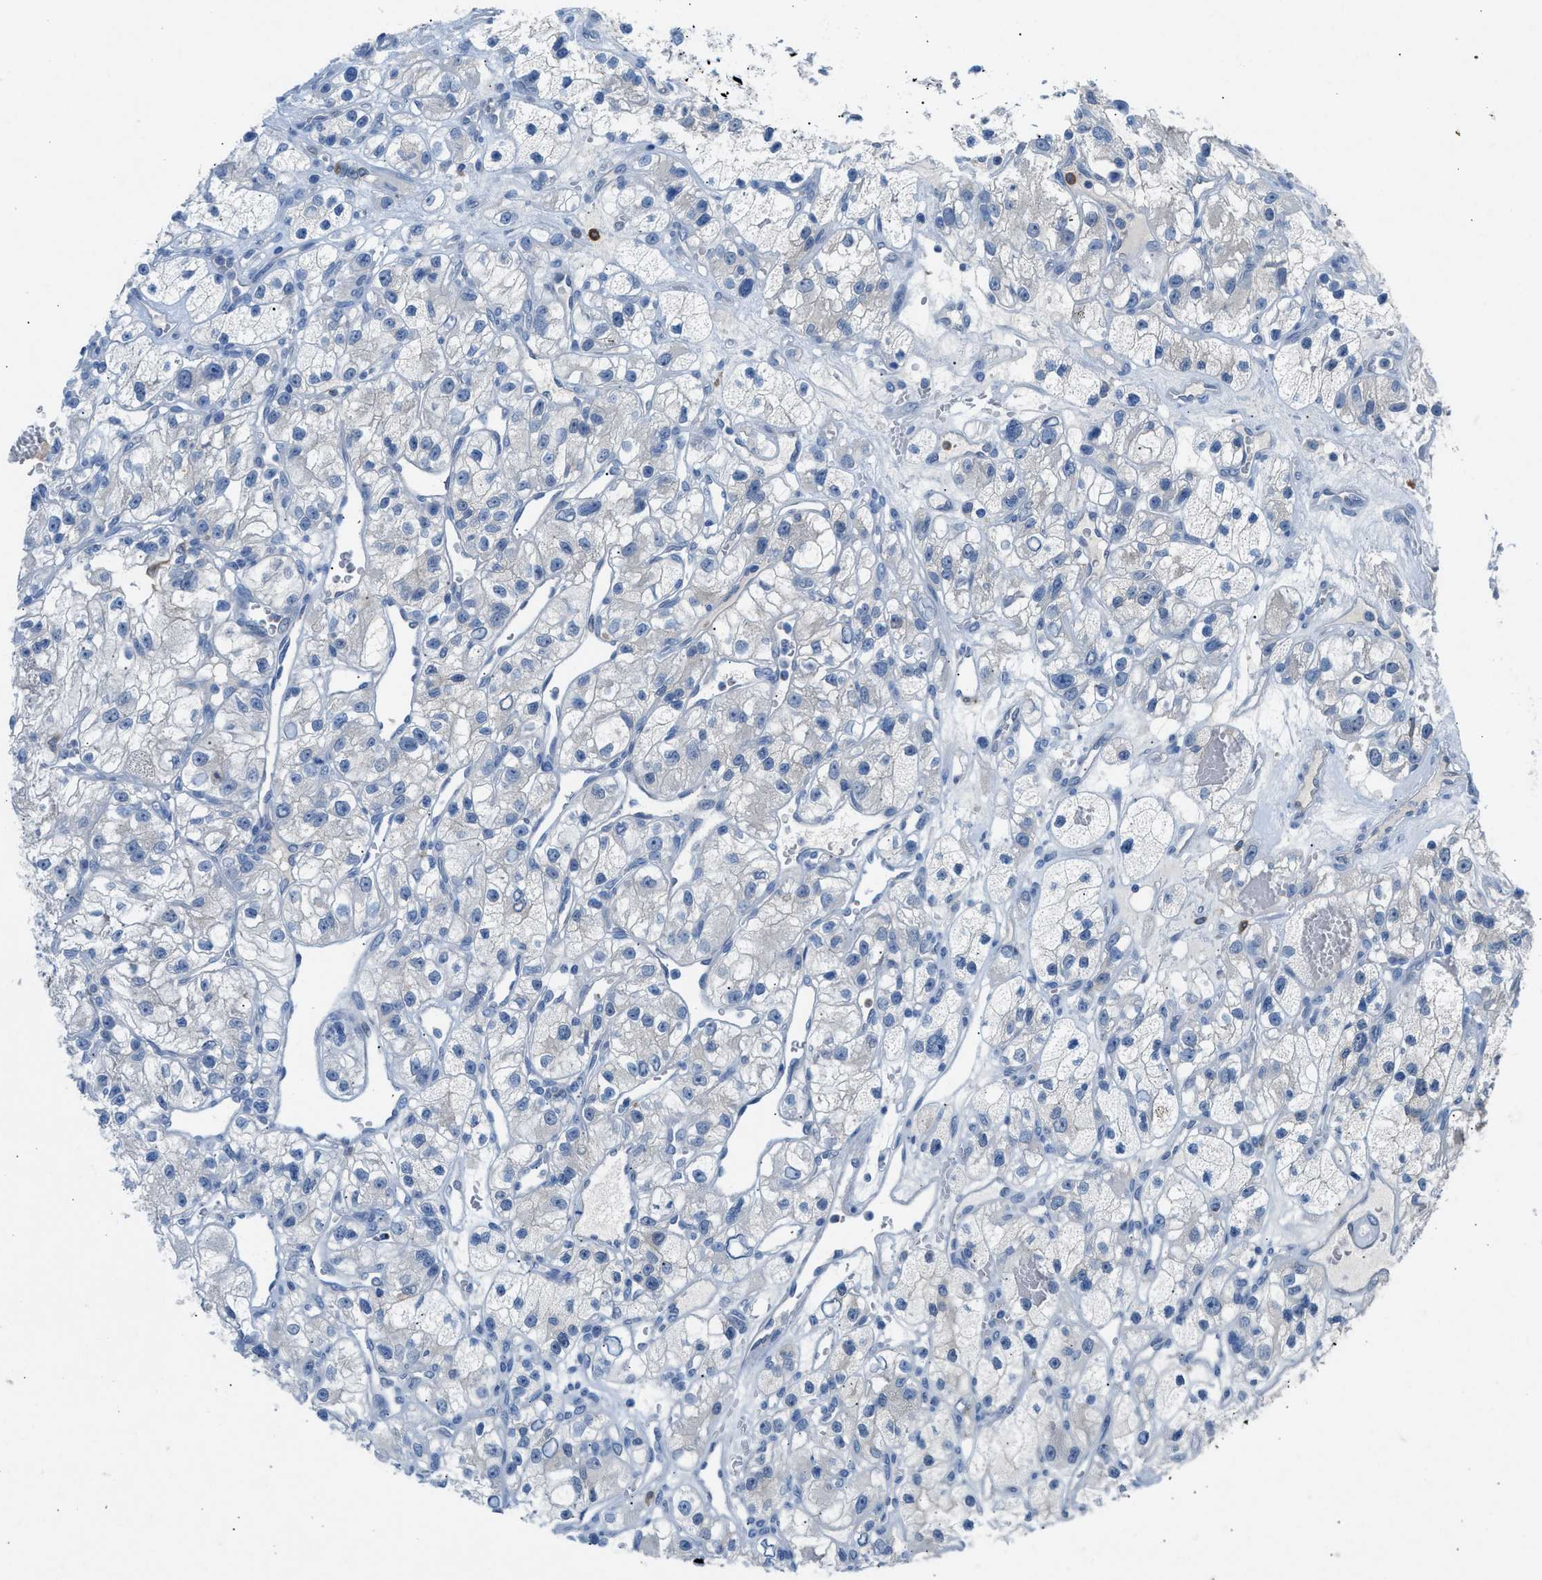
{"staining": {"intensity": "negative", "quantity": "none", "location": "none"}, "tissue": "renal cancer", "cell_type": "Tumor cells", "image_type": "cancer", "snomed": [{"axis": "morphology", "description": "Adenocarcinoma, NOS"}, {"axis": "topography", "description": "Kidney"}], "caption": "DAB (3,3'-diaminobenzidine) immunohistochemical staining of human renal cancer (adenocarcinoma) shows no significant expression in tumor cells.", "gene": "CLEC10A", "patient": {"sex": "female", "age": 57}}